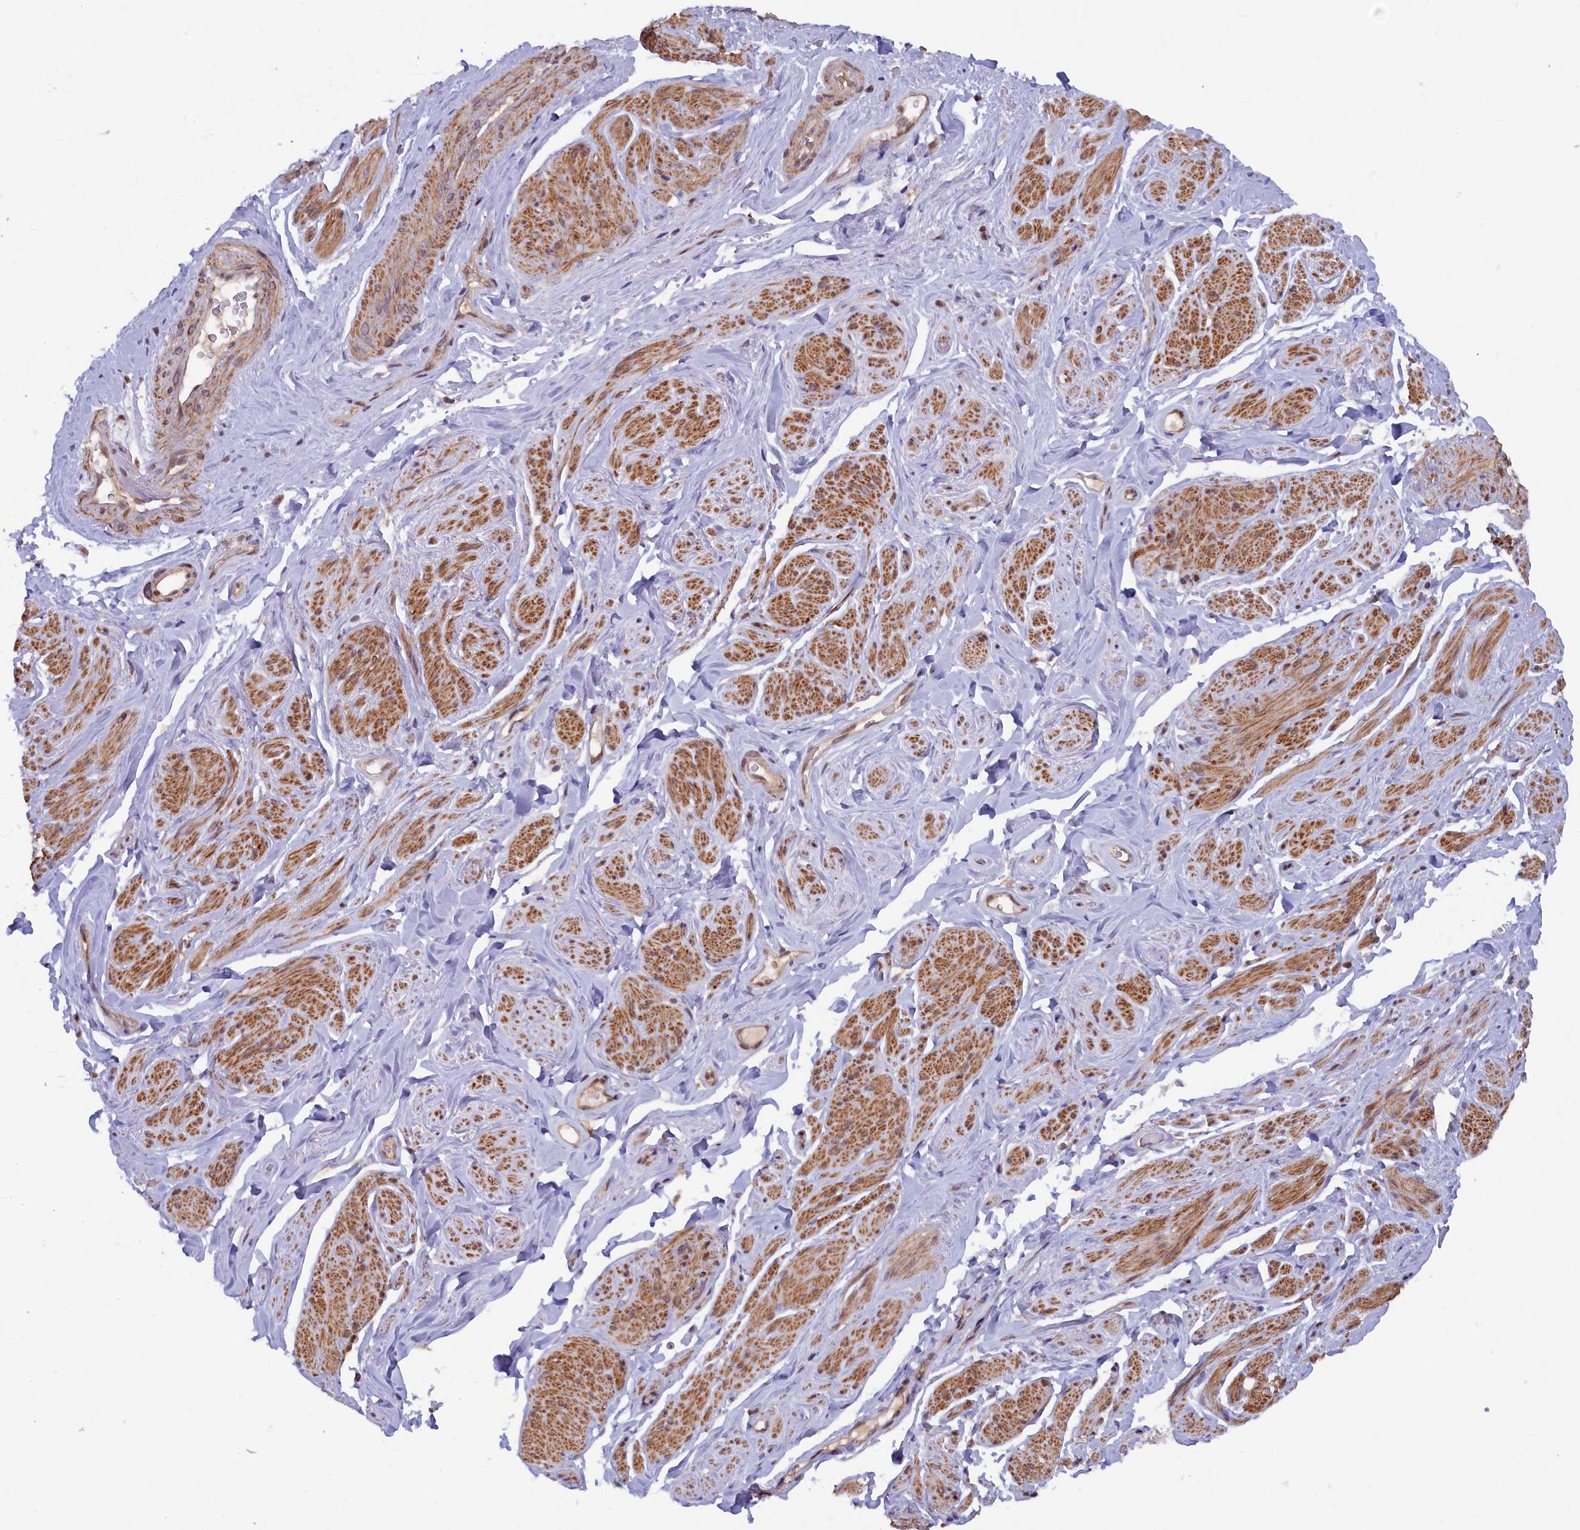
{"staining": {"intensity": "moderate", "quantity": ">75%", "location": "cytoplasmic/membranous"}, "tissue": "smooth muscle", "cell_type": "Smooth muscle cells", "image_type": "normal", "snomed": [{"axis": "morphology", "description": "Normal tissue, NOS"}, {"axis": "topography", "description": "Smooth muscle"}, {"axis": "topography", "description": "Peripheral nerve tissue"}], "caption": "IHC micrograph of unremarkable smooth muscle: human smooth muscle stained using immunohistochemistry (IHC) demonstrates medium levels of moderate protein expression localized specifically in the cytoplasmic/membranous of smooth muscle cells, appearing as a cytoplasmic/membranous brown color.", "gene": "JPT2", "patient": {"sex": "male", "age": 69}}